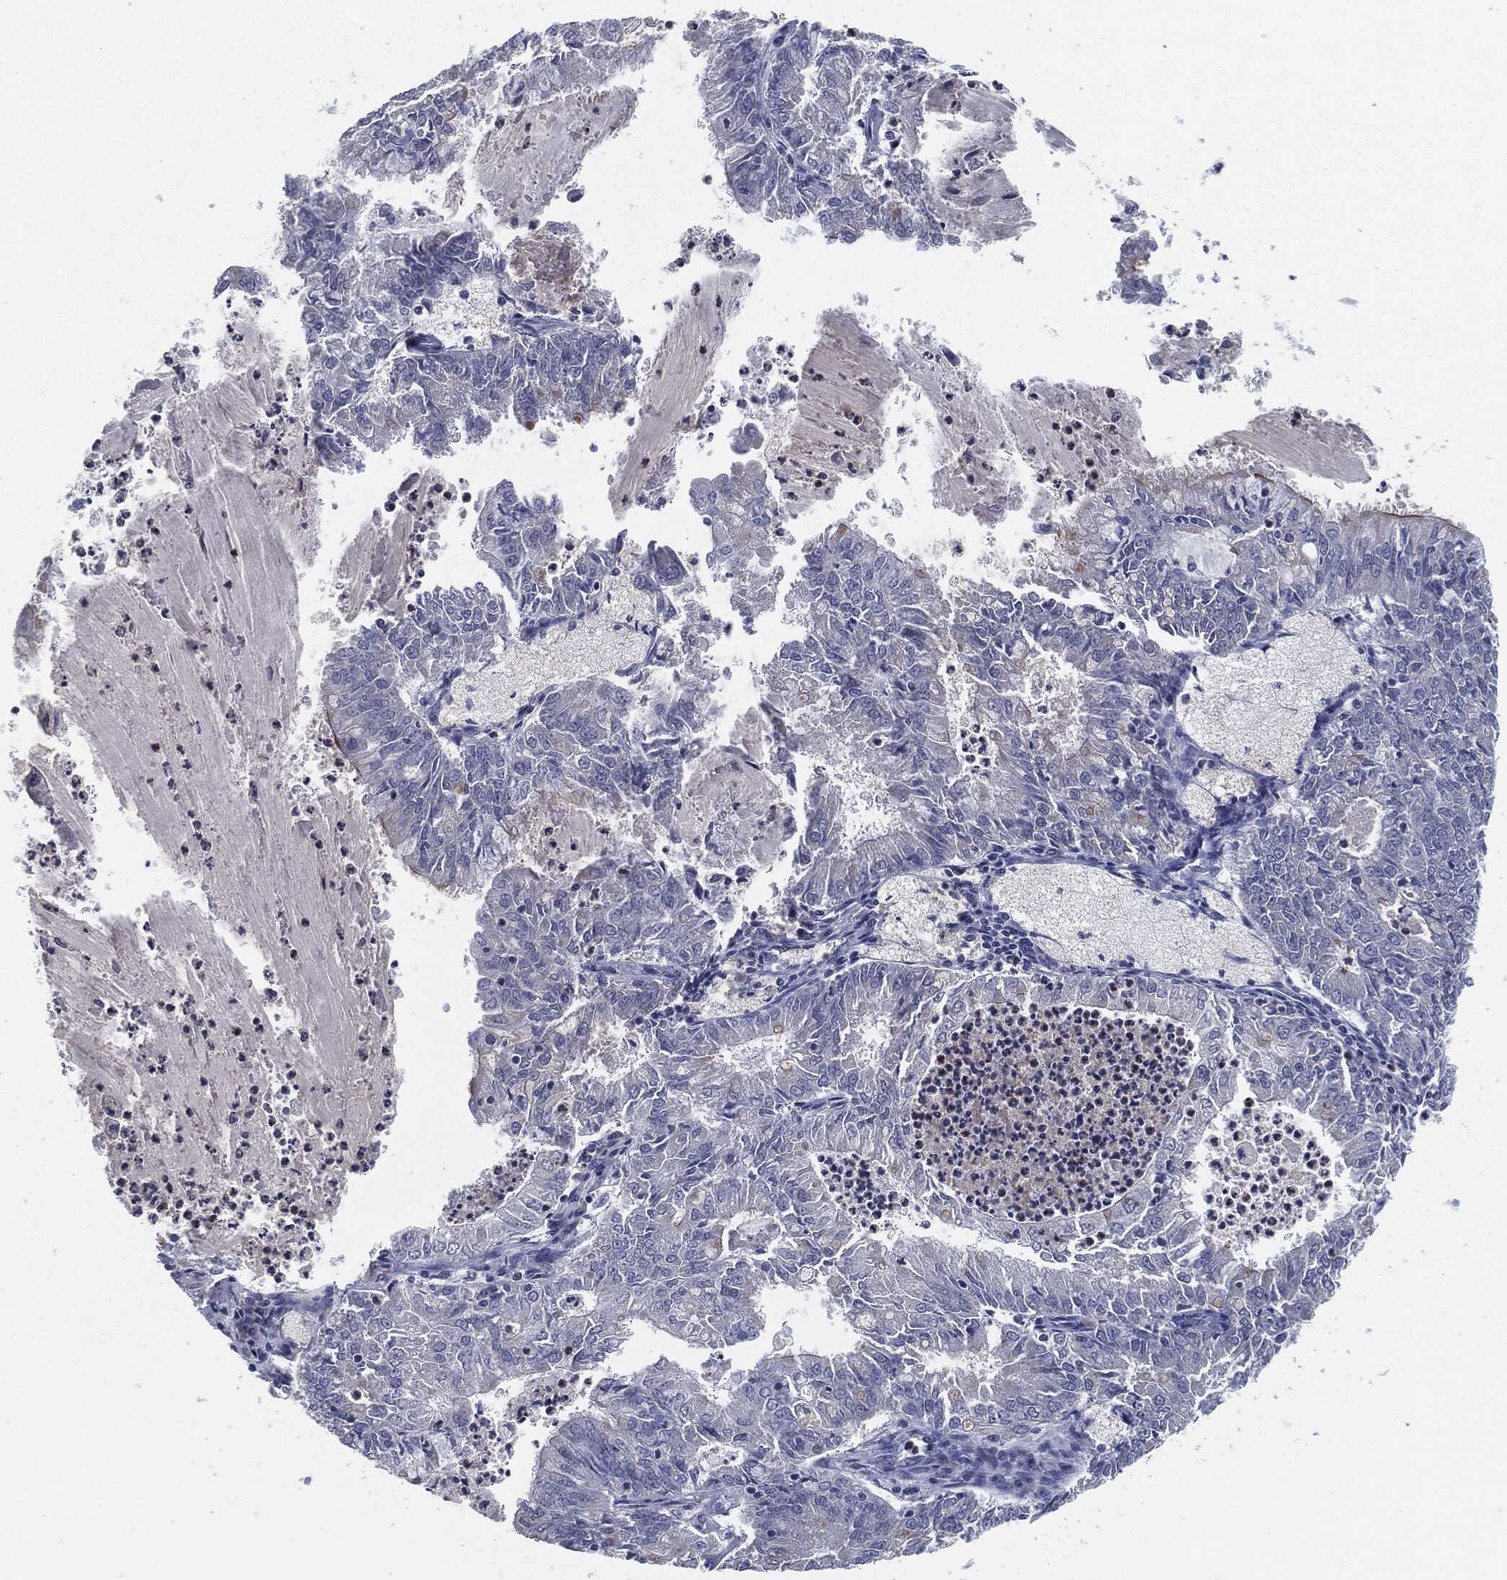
{"staining": {"intensity": "negative", "quantity": "none", "location": "none"}, "tissue": "endometrial cancer", "cell_type": "Tumor cells", "image_type": "cancer", "snomed": [{"axis": "morphology", "description": "Adenocarcinoma, NOS"}, {"axis": "topography", "description": "Endometrium"}], "caption": "High power microscopy image of an IHC histopathology image of endometrial cancer, revealing no significant expression in tumor cells.", "gene": "PROM1", "patient": {"sex": "female", "age": 57}}